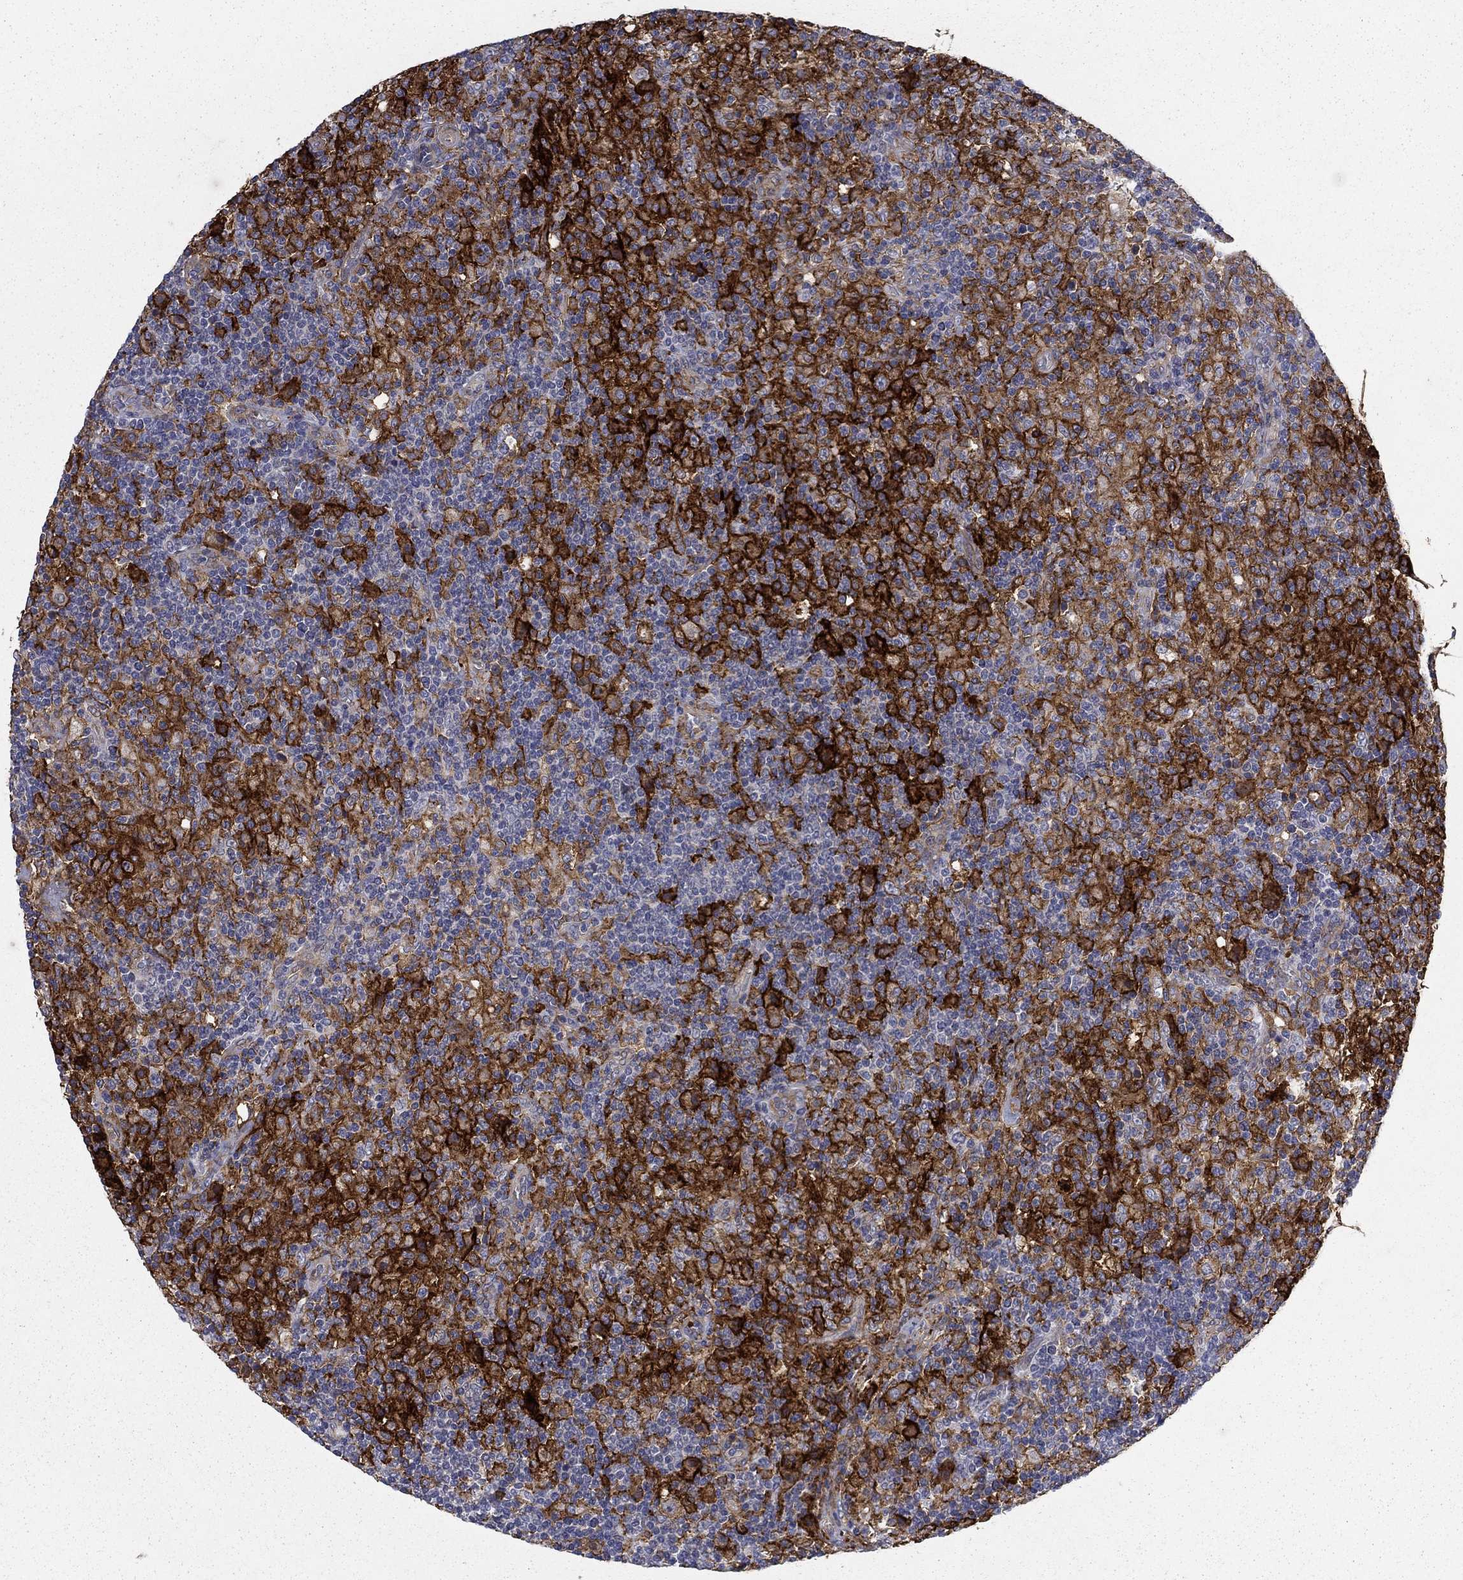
{"staining": {"intensity": "negative", "quantity": "none", "location": "none"}, "tissue": "lymphoma", "cell_type": "Tumor cells", "image_type": "cancer", "snomed": [{"axis": "morphology", "description": "Hodgkin's disease, NOS"}, {"axis": "topography", "description": "Lymph node"}], "caption": "The image exhibits no significant expression in tumor cells of Hodgkin's disease.", "gene": "CD274", "patient": {"sex": "male", "age": 70}}